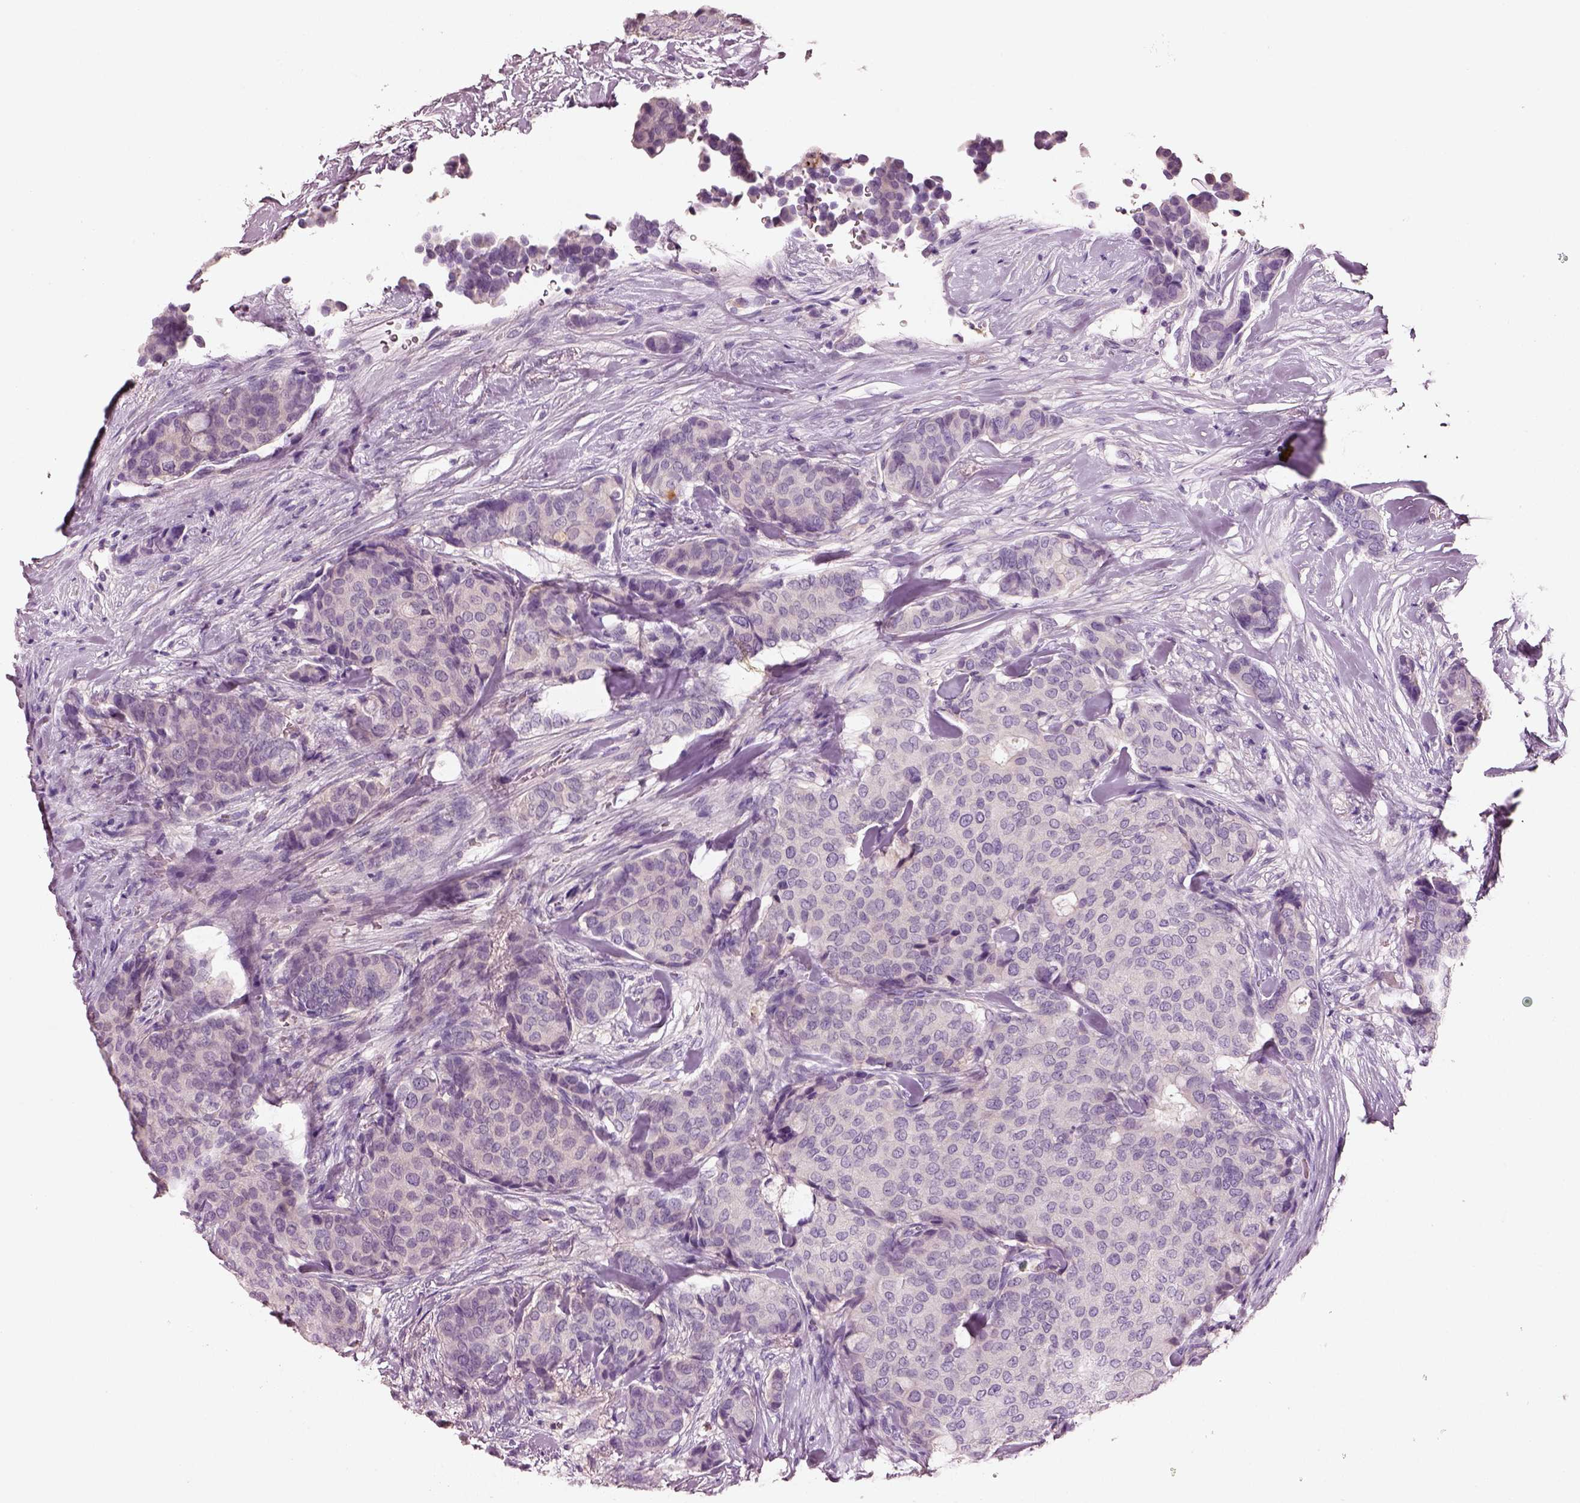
{"staining": {"intensity": "negative", "quantity": "none", "location": "none"}, "tissue": "breast cancer", "cell_type": "Tumor cells", "image_type": "cancer", "snomed": [{"axis": "morphology", "description": "Duct carcinoma"}, {"axis": "topography", "description": "Breast"}], "caption": "High magnification brightfield microscopy of breast cancer (intraductal carcinoma) stained with DAB (brown) and counterstained with hematoxylin (blue): tumor cells show no significant staining.", "gene": "ELSPBP1", "patient": {"sex": "female", "age": 75}}